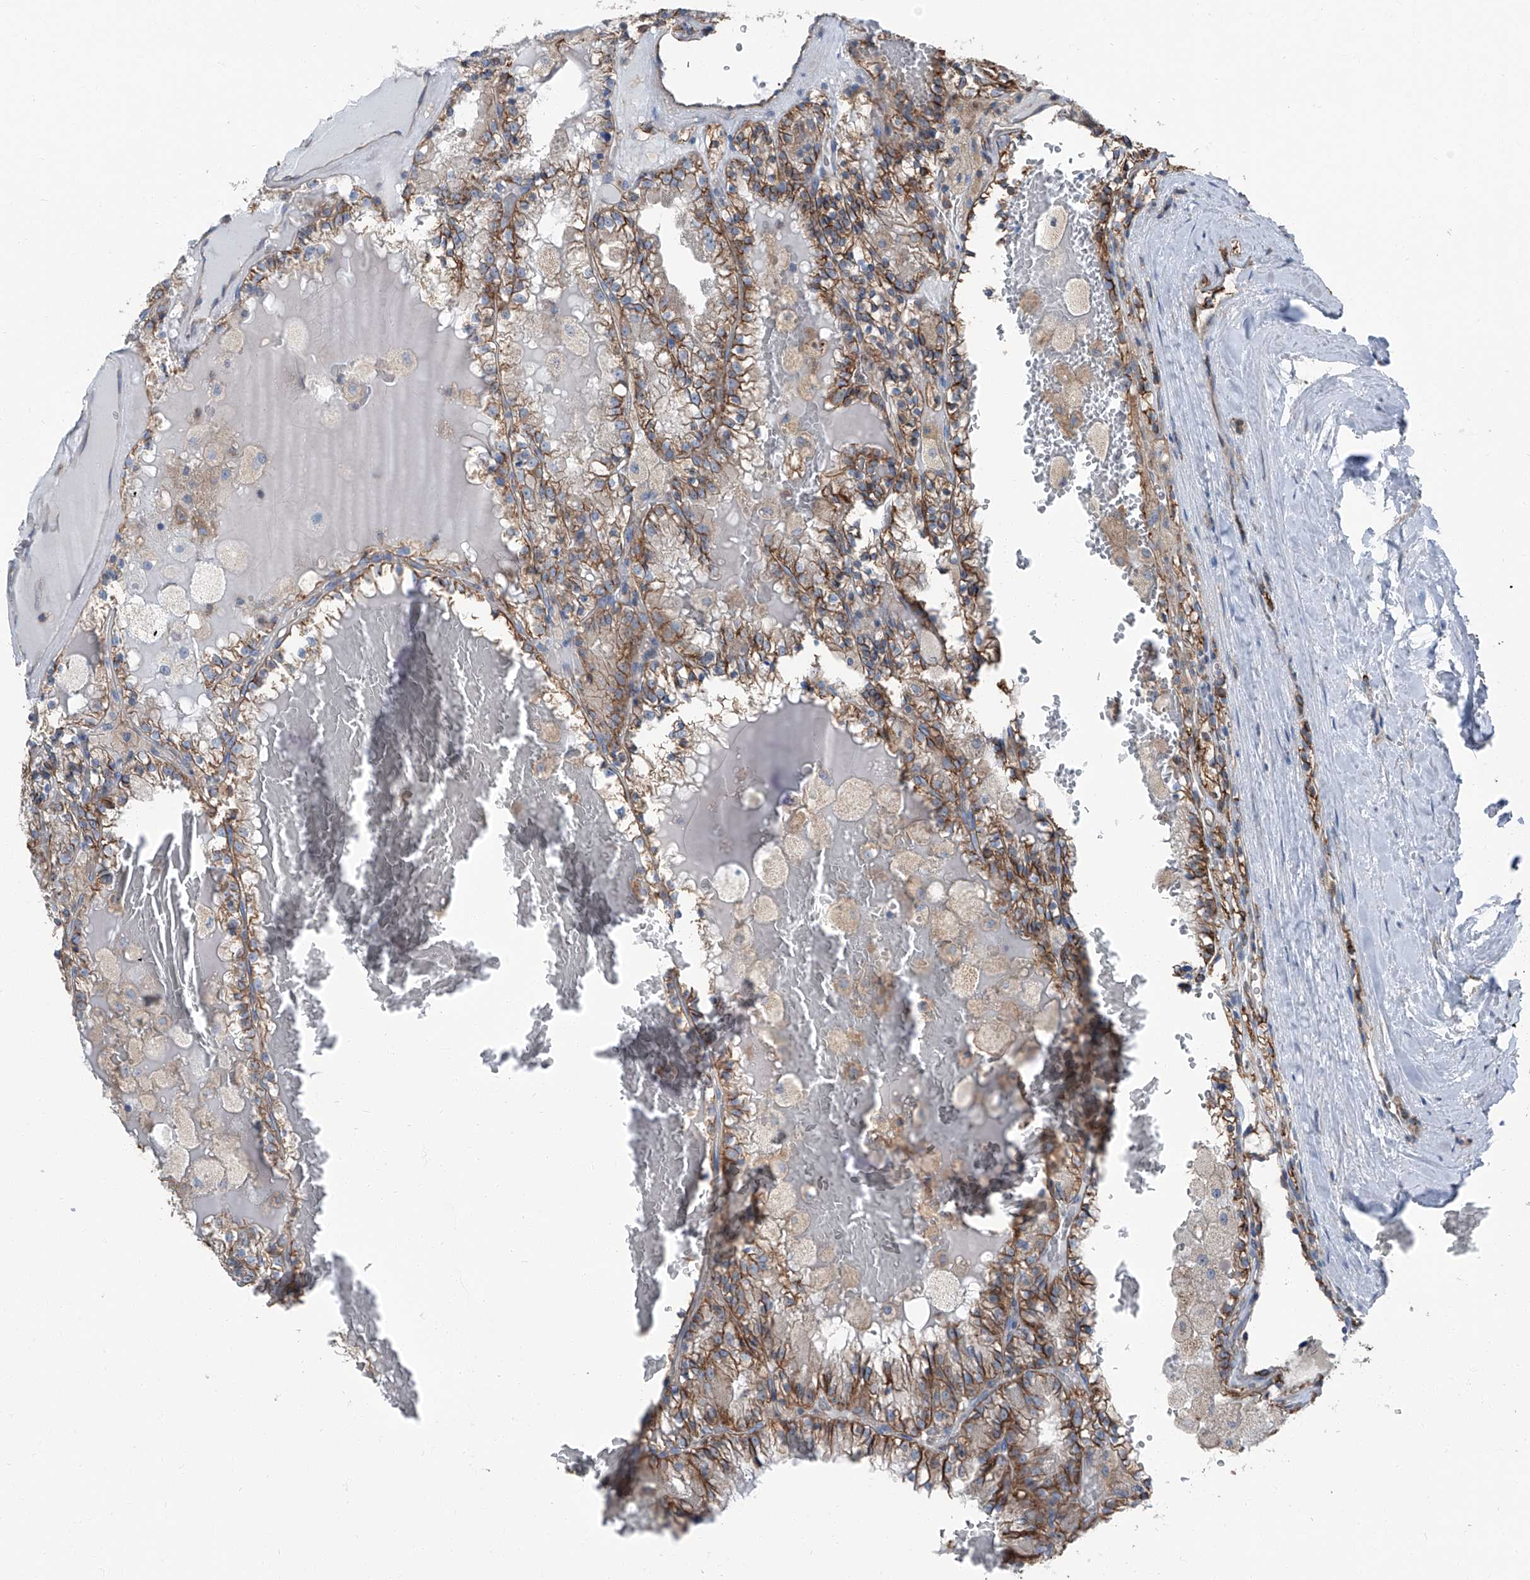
{"staining": {"intensity": "moderate", "quantity": ">75%", "location": "cytoplasmic/membranous"}, "tissue": "renal cancer", "cell_type": "Tumor cells", "image_type": "cancer", "snomed": [{"axis": "morphology", "description": "Adenocarcinoma, NOS"}, {"axis": "topography", "description": "Kidney"}], "caption": "An image of human renal cancer (adenocarcinoma) stained for a protein exhibits moderate cytoplasmic/membranous brown staining in tumor cells.", "gene": "GPR142", "patient": {"sex": "female", "age": 56}}